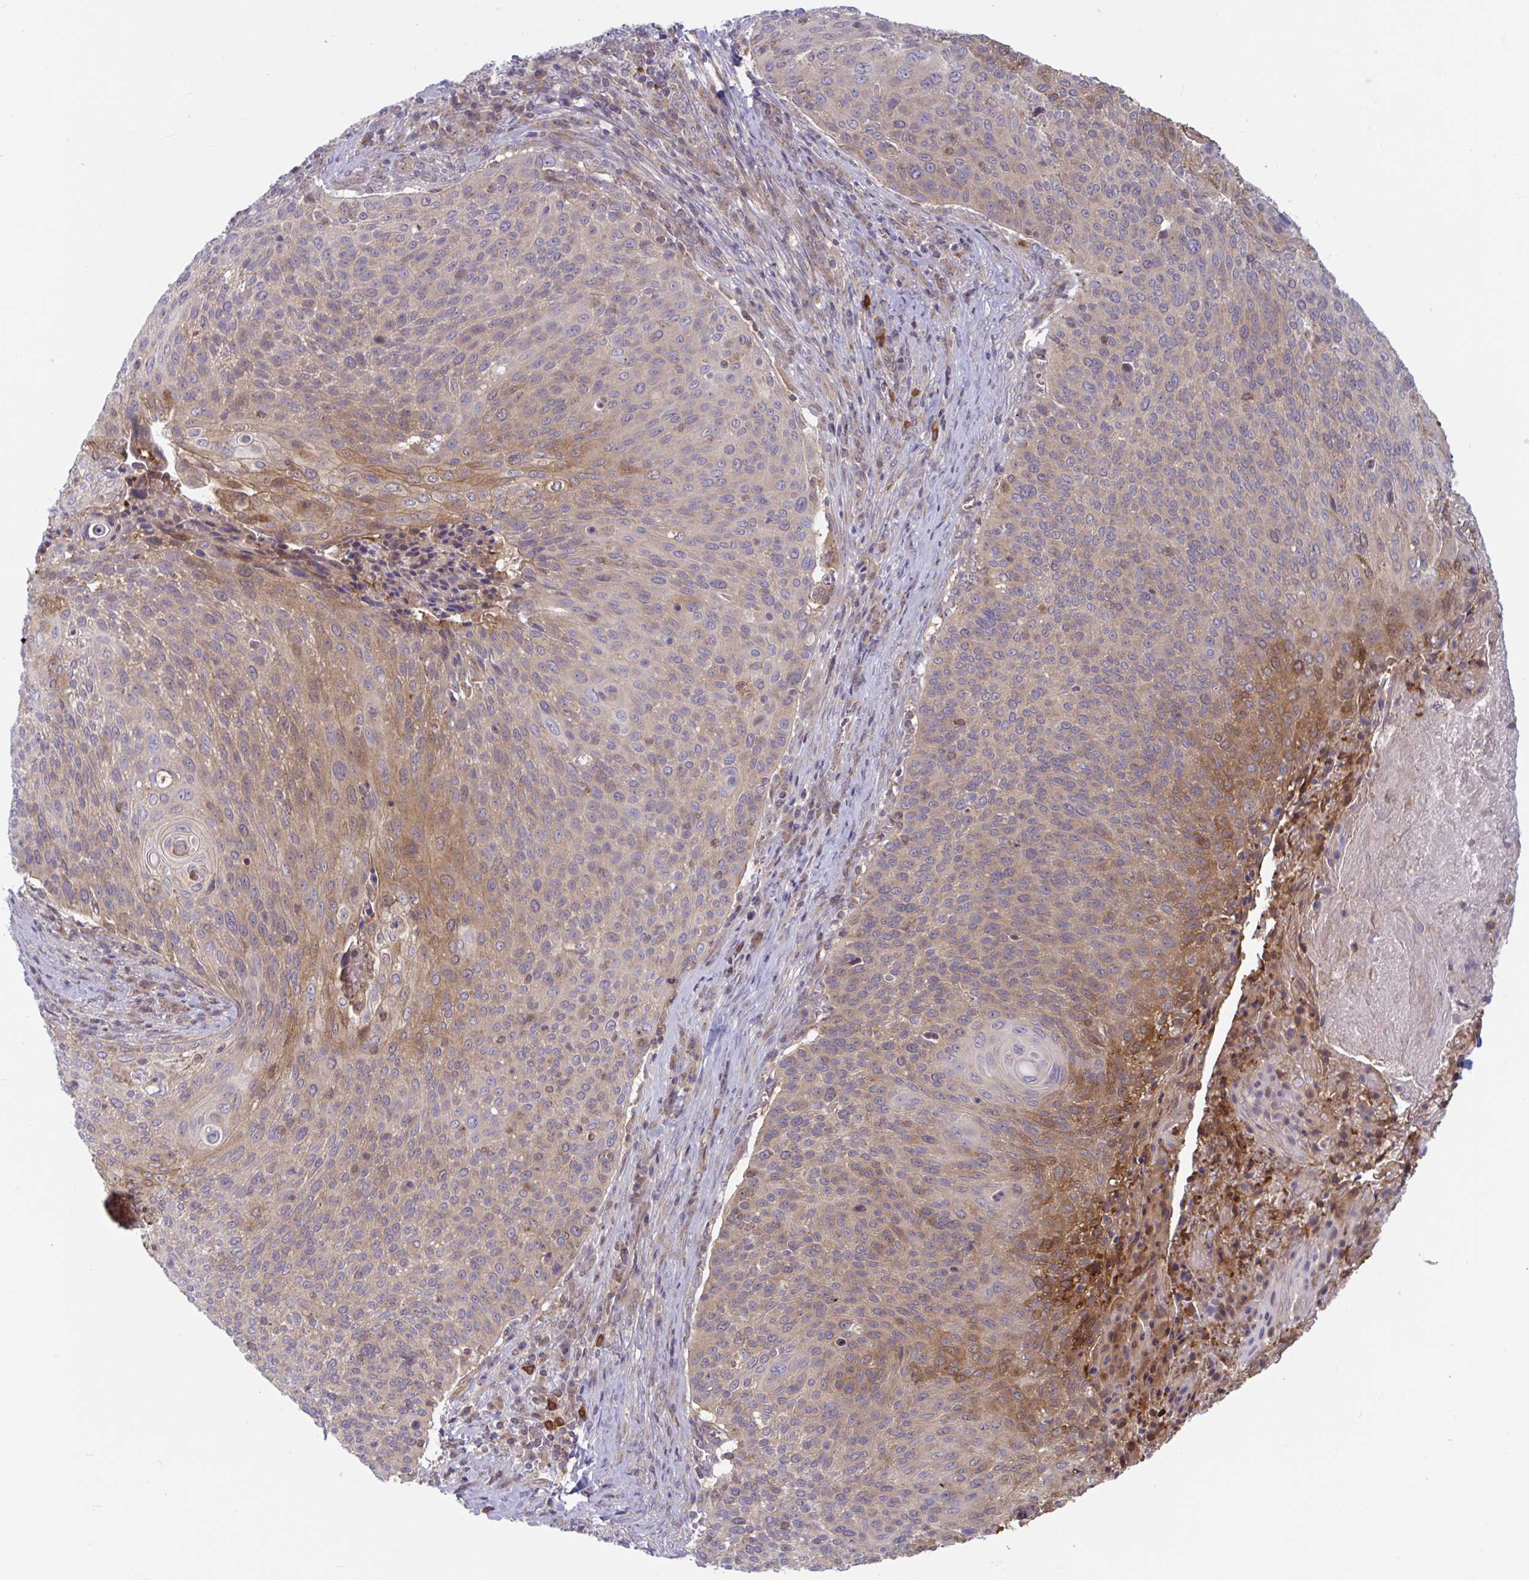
{"staining": {"intensity": "moderate", "quantity": "25%-75%", "location": "cytoplasmic/membranous,nuclear"}, "tissue": "cervical cancer", "cell_type": "Tumor cells", "image_type": "cancer", "snomed": [{"axis": "morphology", "description": "Squamous cell carcinoma, NOS"}, {"axis": "topography", "description": "Cervix"}], "caption": "Tumor cells exhibit medium levels of moderate cytoplasmic/membranous and nuclear expression in approximately 25%-75% of cells in cervical squamous cell carcinoma.", "gene": "LMNTD2", "patient": {"sex": "female", "age": 31}}